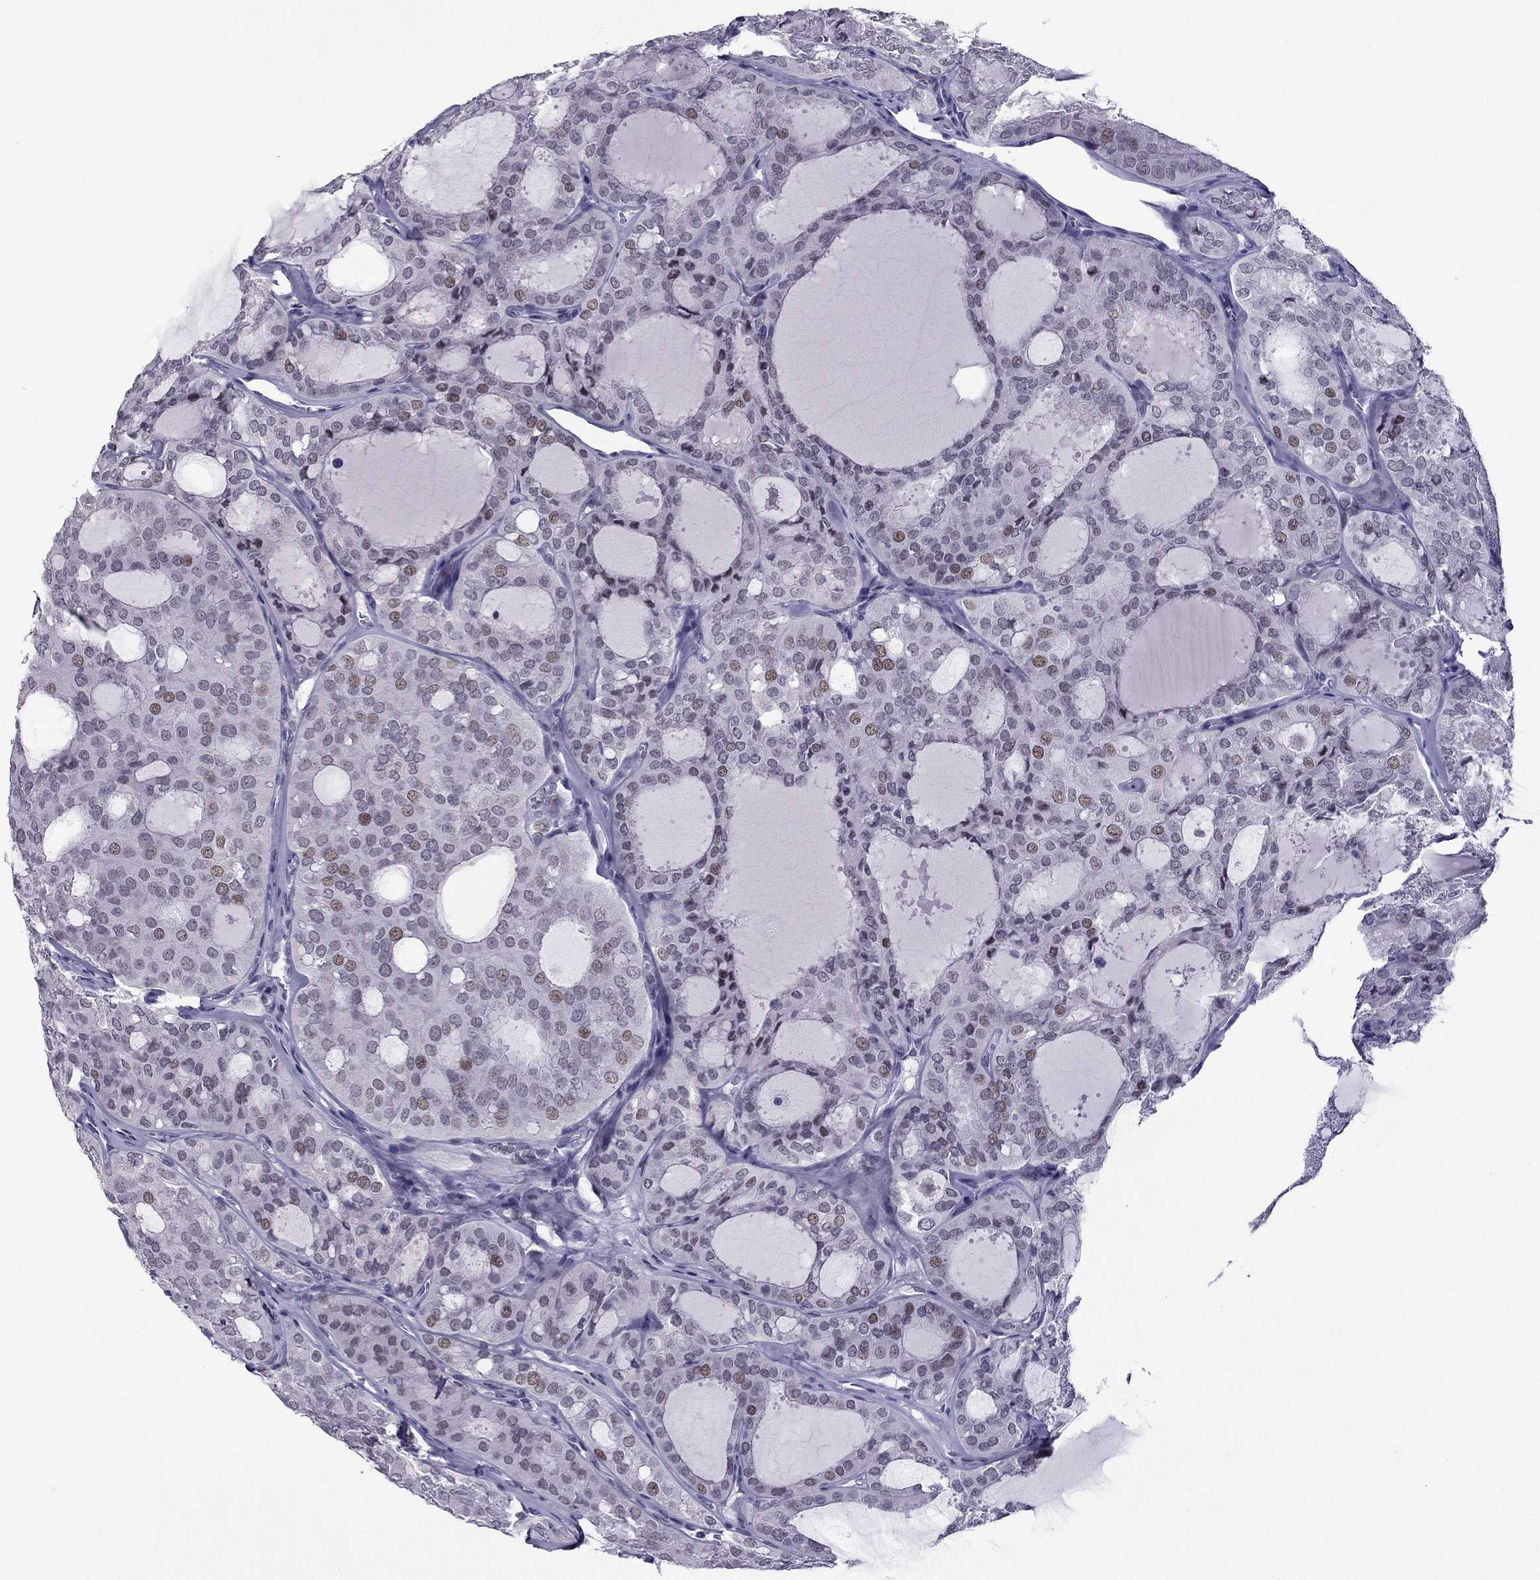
{"staining": {"intensity": "moderate", "quantity": "<25%", "location": "nuclear"}, "tissue": "thyroid cancer", "cell_type": "Tumor cells", "image_type": "cancer", "snomed": [{"axis": "morphology", "description": "Follicular adenoma carcinoma, NOS"}, {"axis": "topography", "description": "Thyroid gland"}], "caption": "Human thyroid cancer stained for a protein (brown) demonstrates moderate nuclear positive staining in about <25% of tumor cells.", "gene": "MYLK3", "patient": {"sex": "male", "age": 75}}